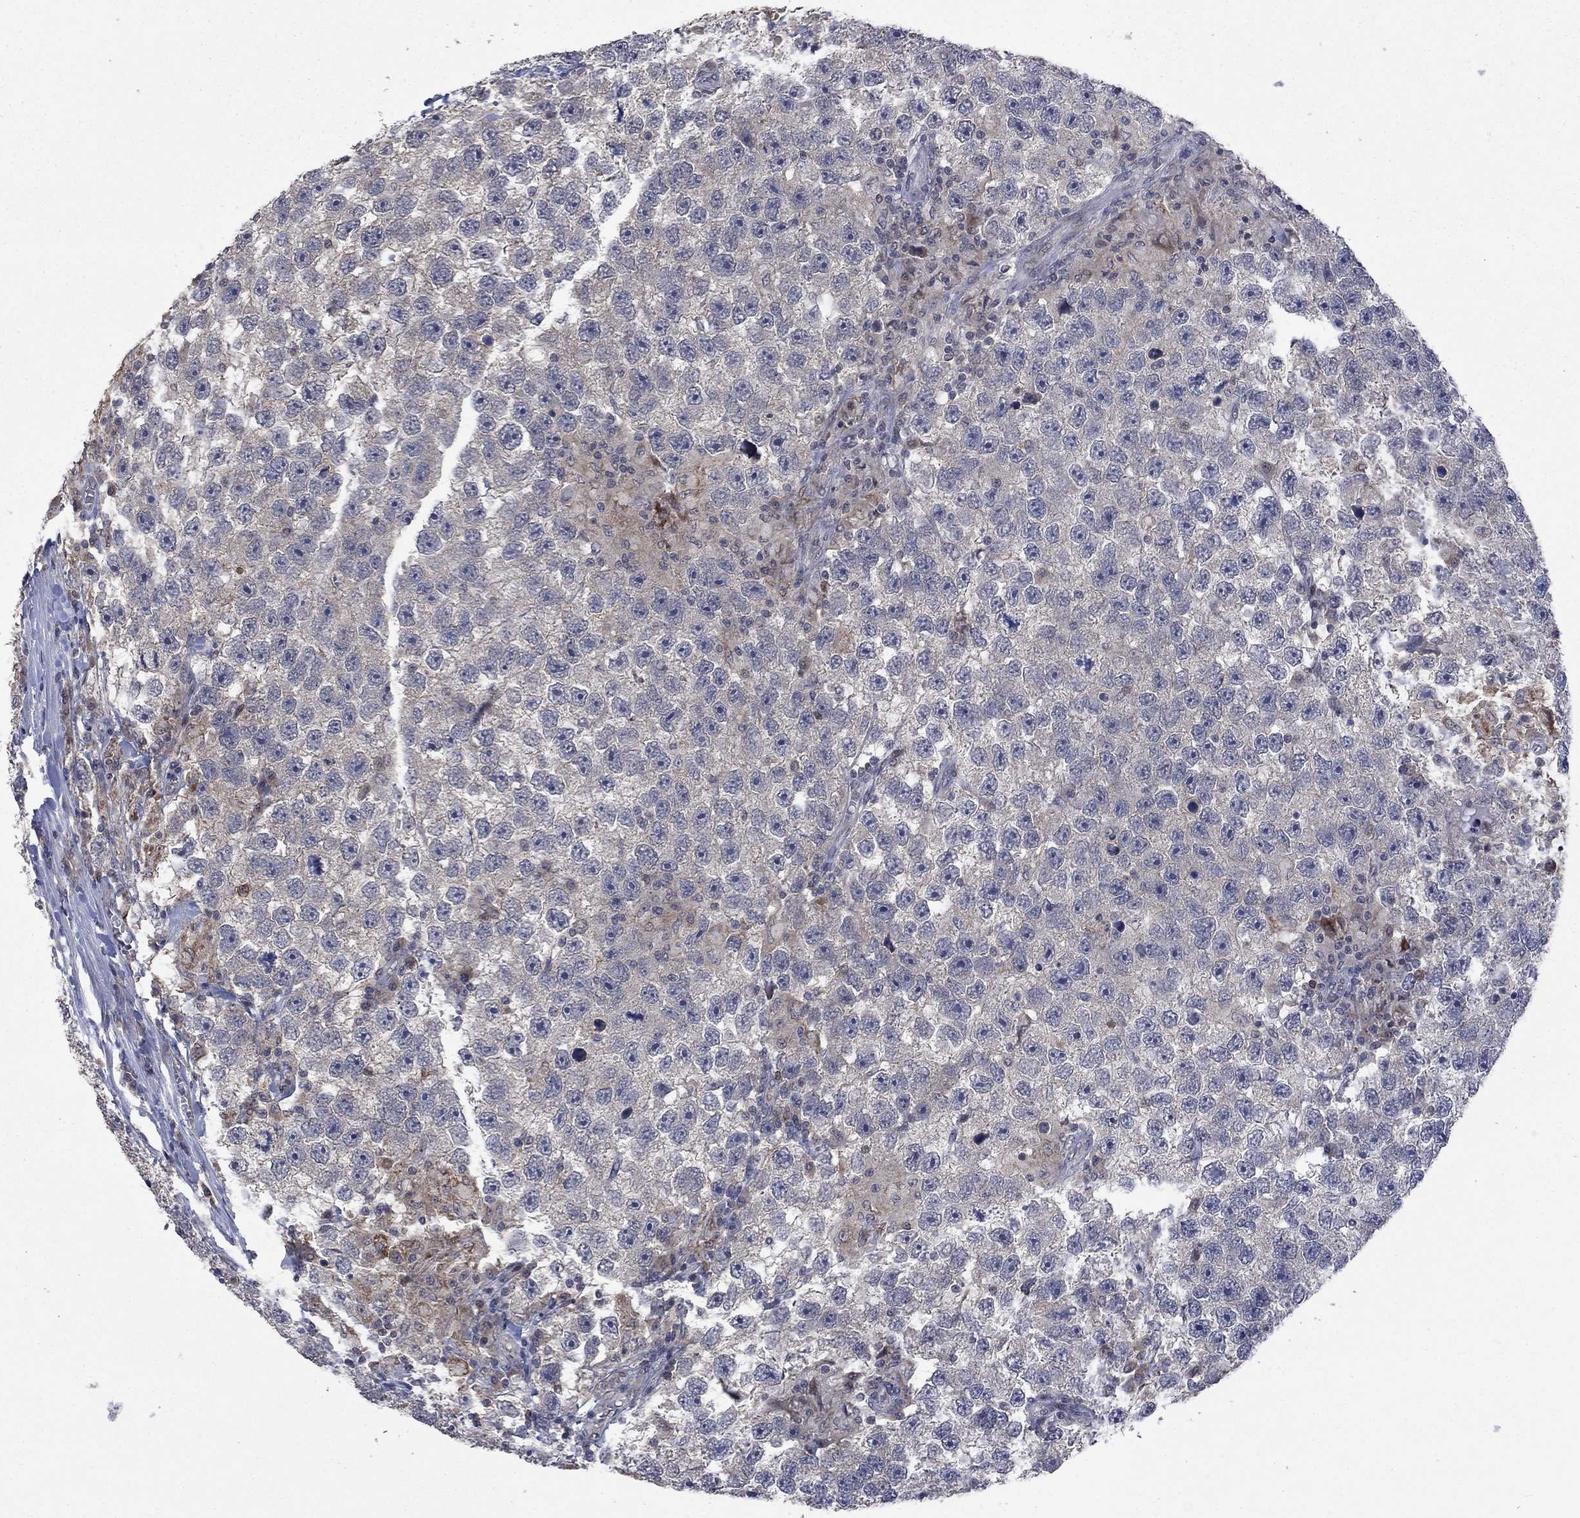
{"staining": {"intensity": "negative", "quantity": "none", "location": "none"}, "tissue": "testis cancer", "cell_type": "Tumor cells", "image_type": "cancer", "snomed": [{"axis": "morphology", "description": "Seminoma, NOS"}, {"axis": "topography", "description": "Testis"}], "caption": "Immunohistochemistry (IHC) micrograph of neoplastic tissue: testis seminoma stained with DAB exhibits no significant protein expression in tumor cells. (Immunohistochemistry (IHC), brightfield microscopy, high magnification).", "gene": "PPP1R9A", "patient": {"sex": "male", "age": 26}}